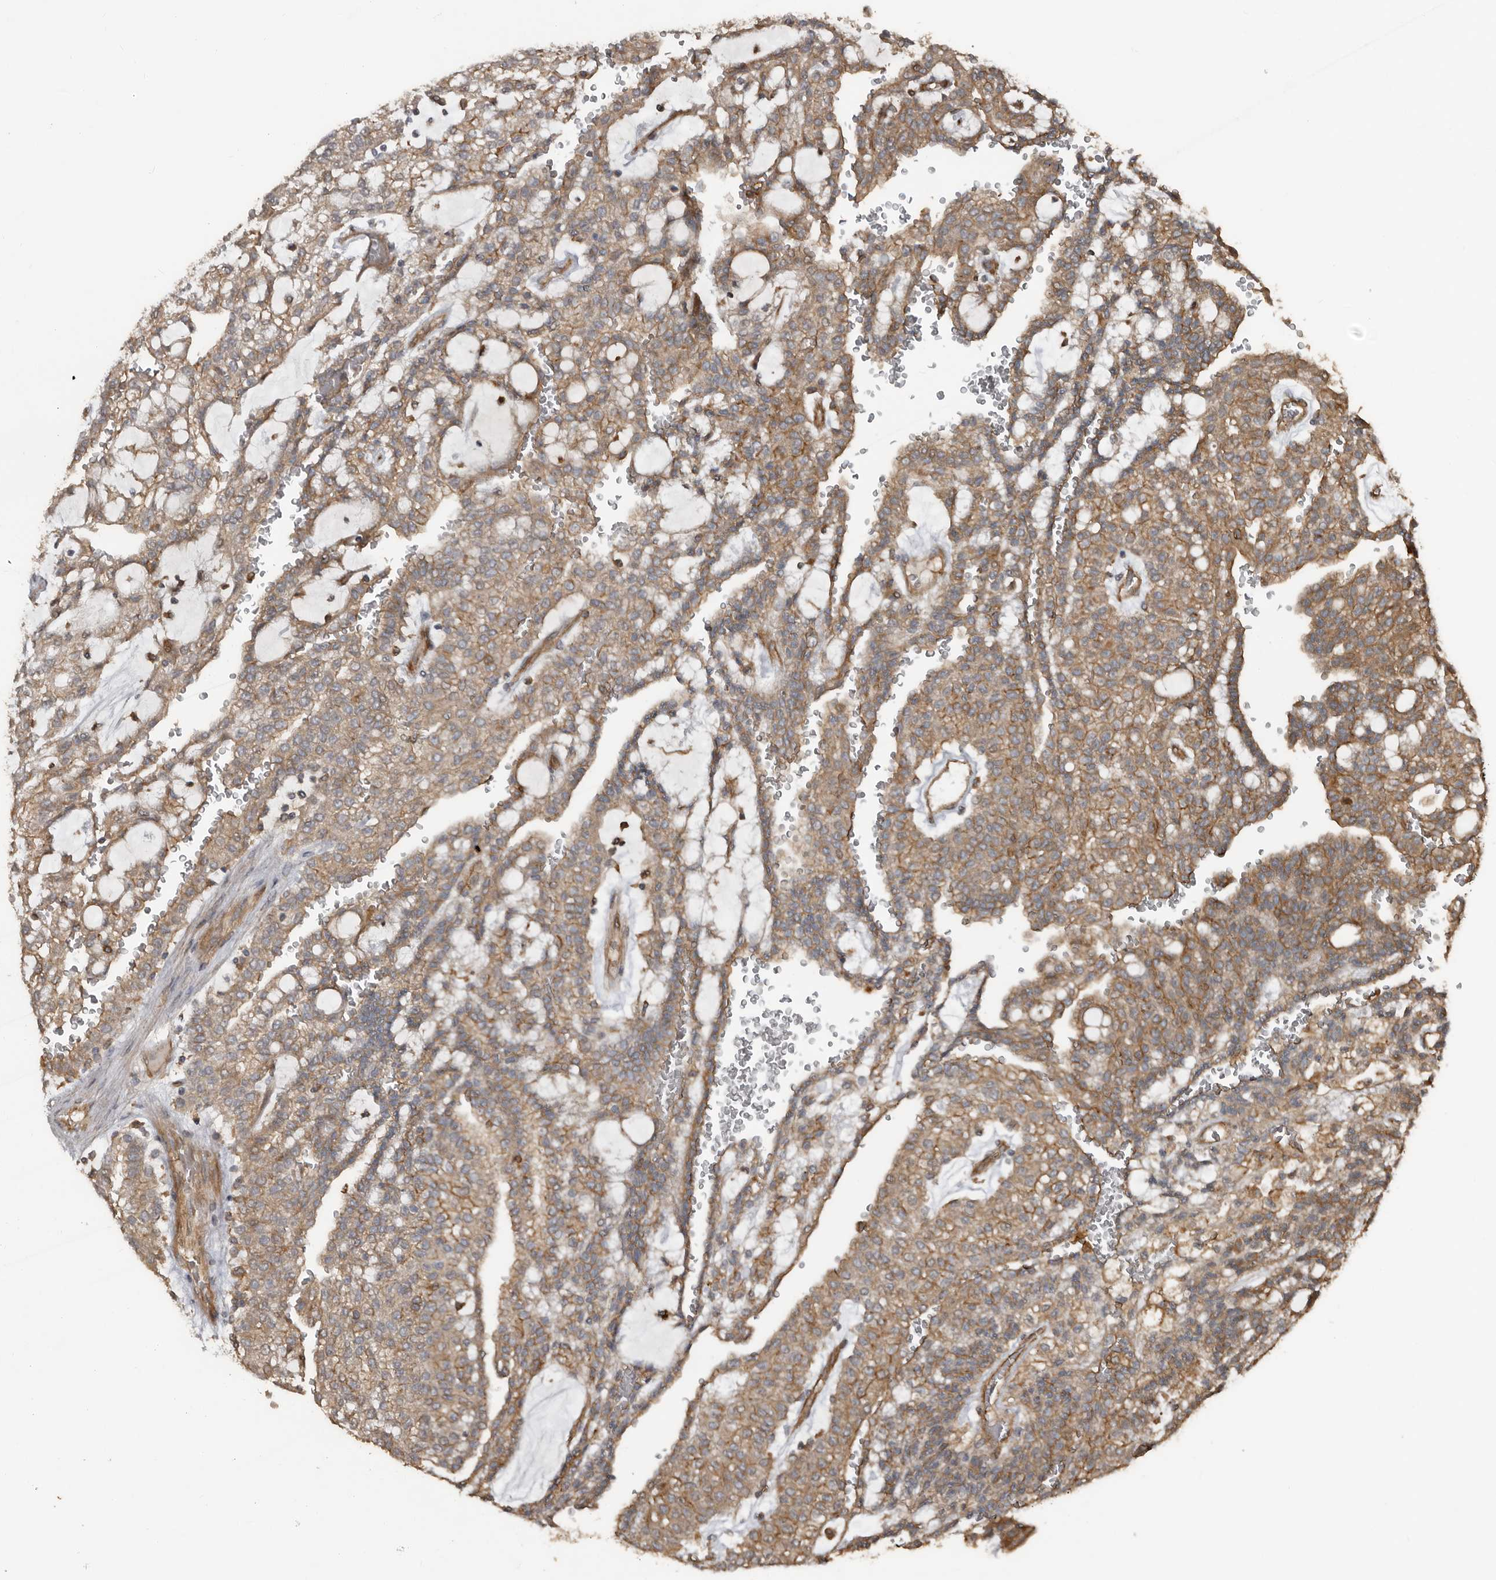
{"staining": {"intensity": "moderate", "quantity": ">75%", "location": "cytoplasmic/membranous"}, "tissue": "renal cancer", "cell_type": "Tumor cells", "image_type": "cancer", "snomed": [{"axis": "morphology", "description": "Adenocarcinoma, NOS"}, {"axis": "topography", "description": "Kidney"}], "caption": "IHC of renal cancer reveals medium levels of moderate cytoplasmic/membranous positivity in approximately >75% of tumor cells. (DAB (3,3'-diaminobenzidine) IHC with brightfield microscopy, high magnification).", "gene": "EXOC3L1", "patient": {"sex": "male", "age": 63}}